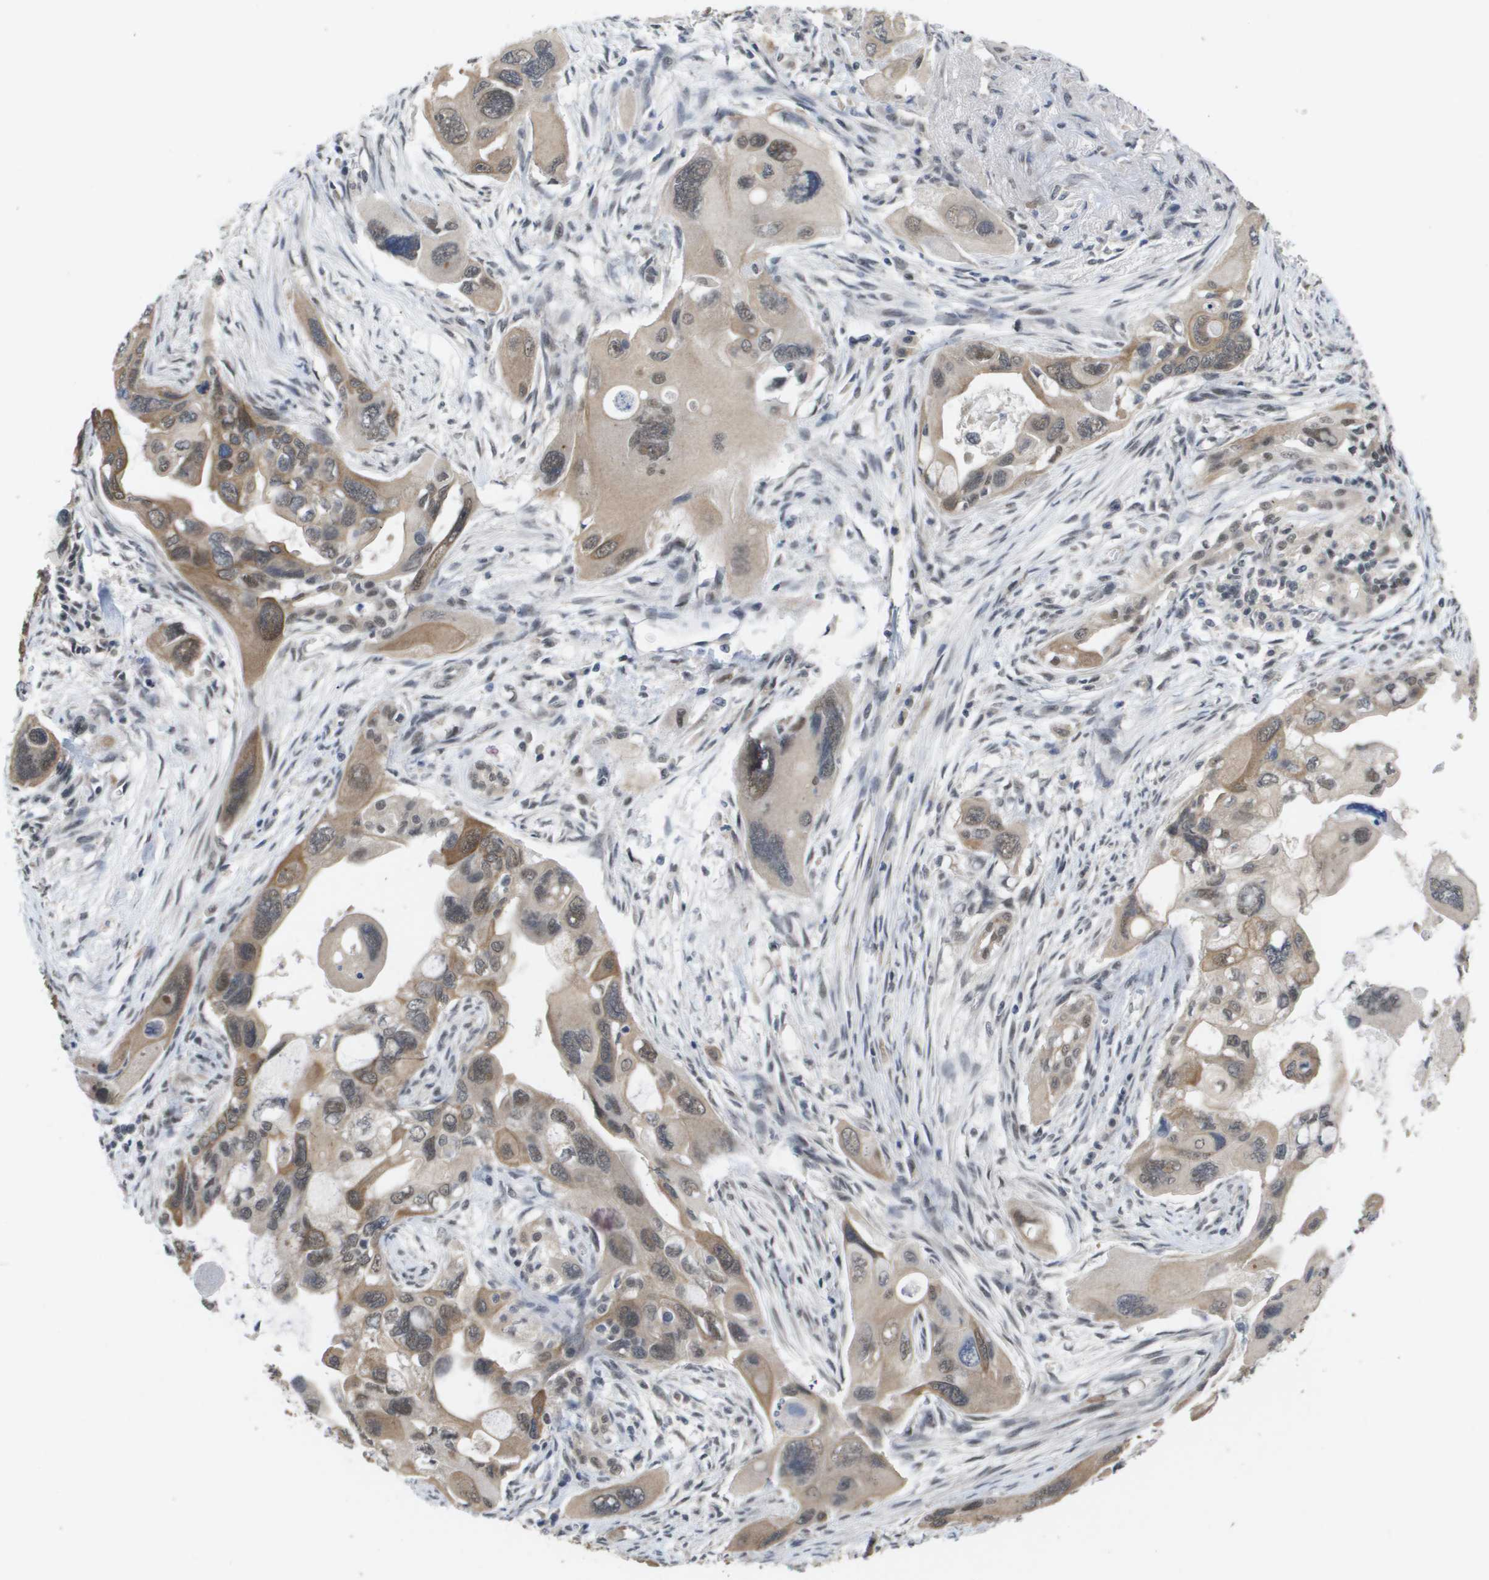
{"staining": {"intensity": "moderate", "quantity": ">75%", "location": "cytoplasmic/membranous,nuclear"}, "tissue": "pancreatic cancer", "cell_type": "Tumor cells", "image_type": "cancer", "snomed": [{"axis": "morphology", "description": "Adenocarcinoma, NOS"}, {"axis": "topography", "description": "Pancreas"}], "caption": "Immunohistochemistry micrograph of neoplastic tissue: adenocarcinoma (pancreatic) stained using immunohistochemistry (IHC) displays medium levels of moderate protein expression localized specifically in the cytoplasmic/membranous and nuclear of tumor cells, appearing as a cytoplasmic/membranous and nuclear brown color.", "gene": "AMBRA1", "patient": {"sex": "male", "age": 73}}